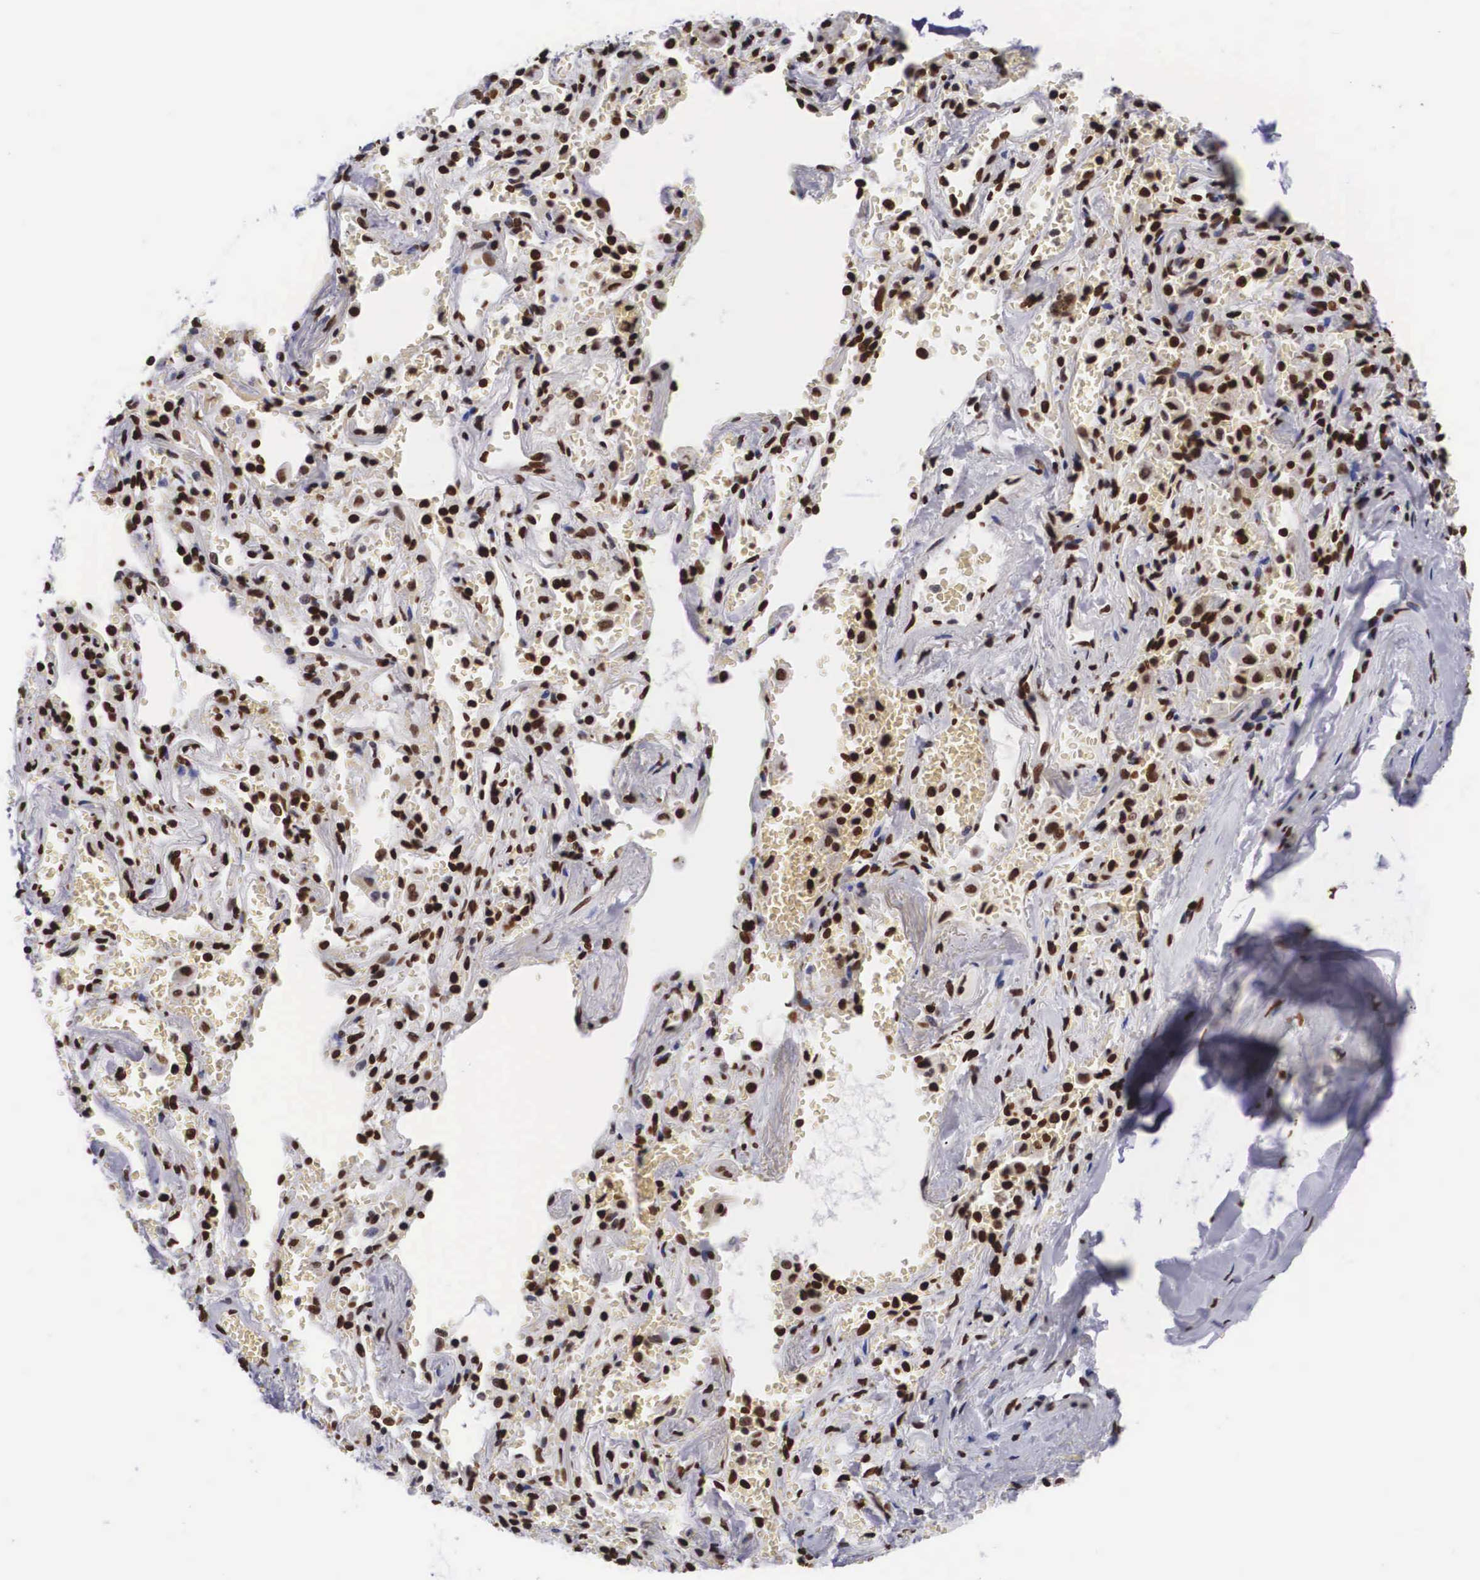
{"staining": {"intensity": "strong", "quantity": ">75%", "location": "nuclear"}, "tissue": "adipose tissue", "cell_type": "Adipocytes", "image_type": "normal", "snomed": [{"axis": "morphology", "description": "Normal tissue, NOS"}, {"axis": "topography", "description": "Cartilage tissue"}, {"axis": "topography", "description": "Lung"}], "caption": "The immunohistochemical stain labels strong nuclear positivity in adipocytes of normal adipose tissue.", "gene": "MECP2", "patient": {"sex": "male", "age": 65}}